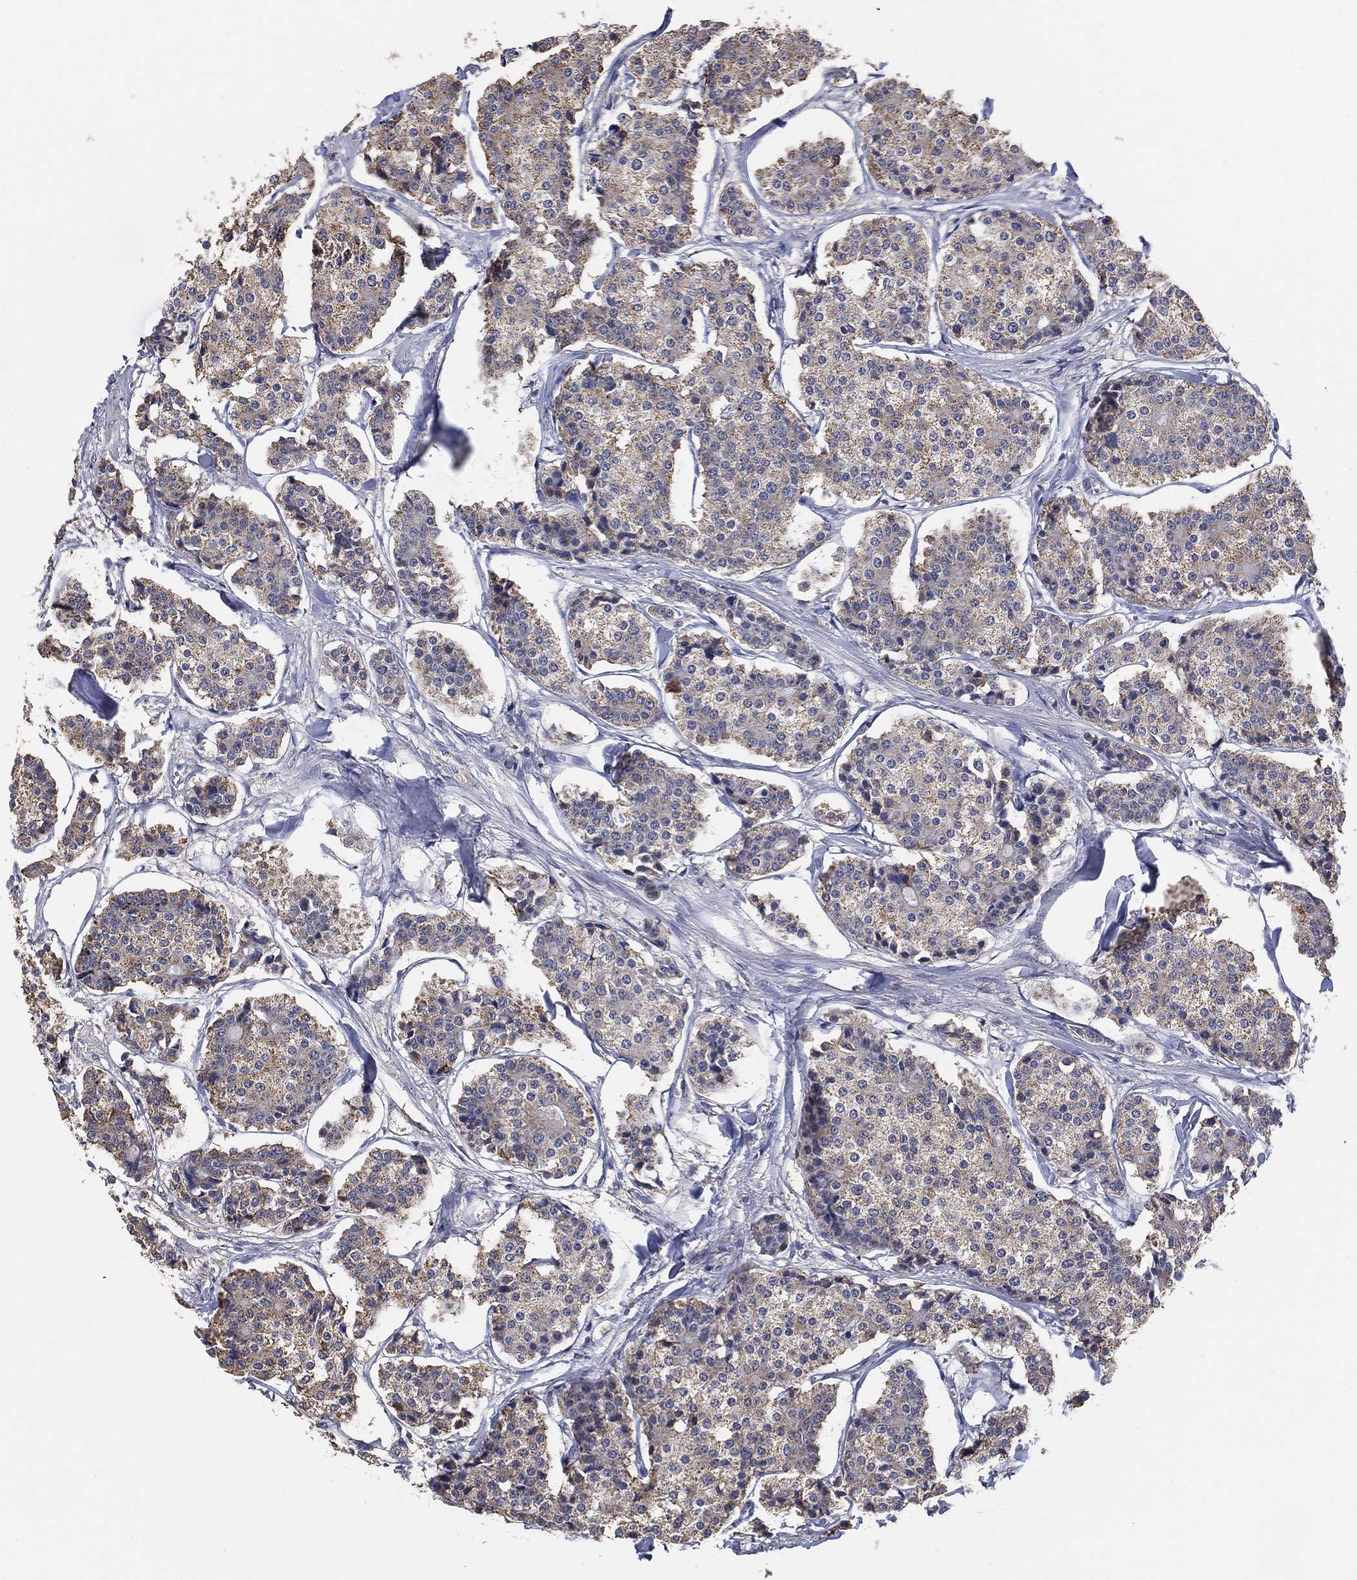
{"staining": {"intensity": "weak", "quantity": "<25%", "location": "cytoplasmic/membranous"}, "tissue": "carcinoid", "cell_type": "Tumor cells", "image_type": "cancer", "snomed": [{"axis": "morphology", "description": "Carcinoid, malignant, NOS"}, {"axis": "topography", "description": "Small intestine"}], "caption": "The micrograph shows no staining of tumor cells in malignant carcinoid.", "gene": "KLK5", "patient": {"sex": "female", "age": 65}}